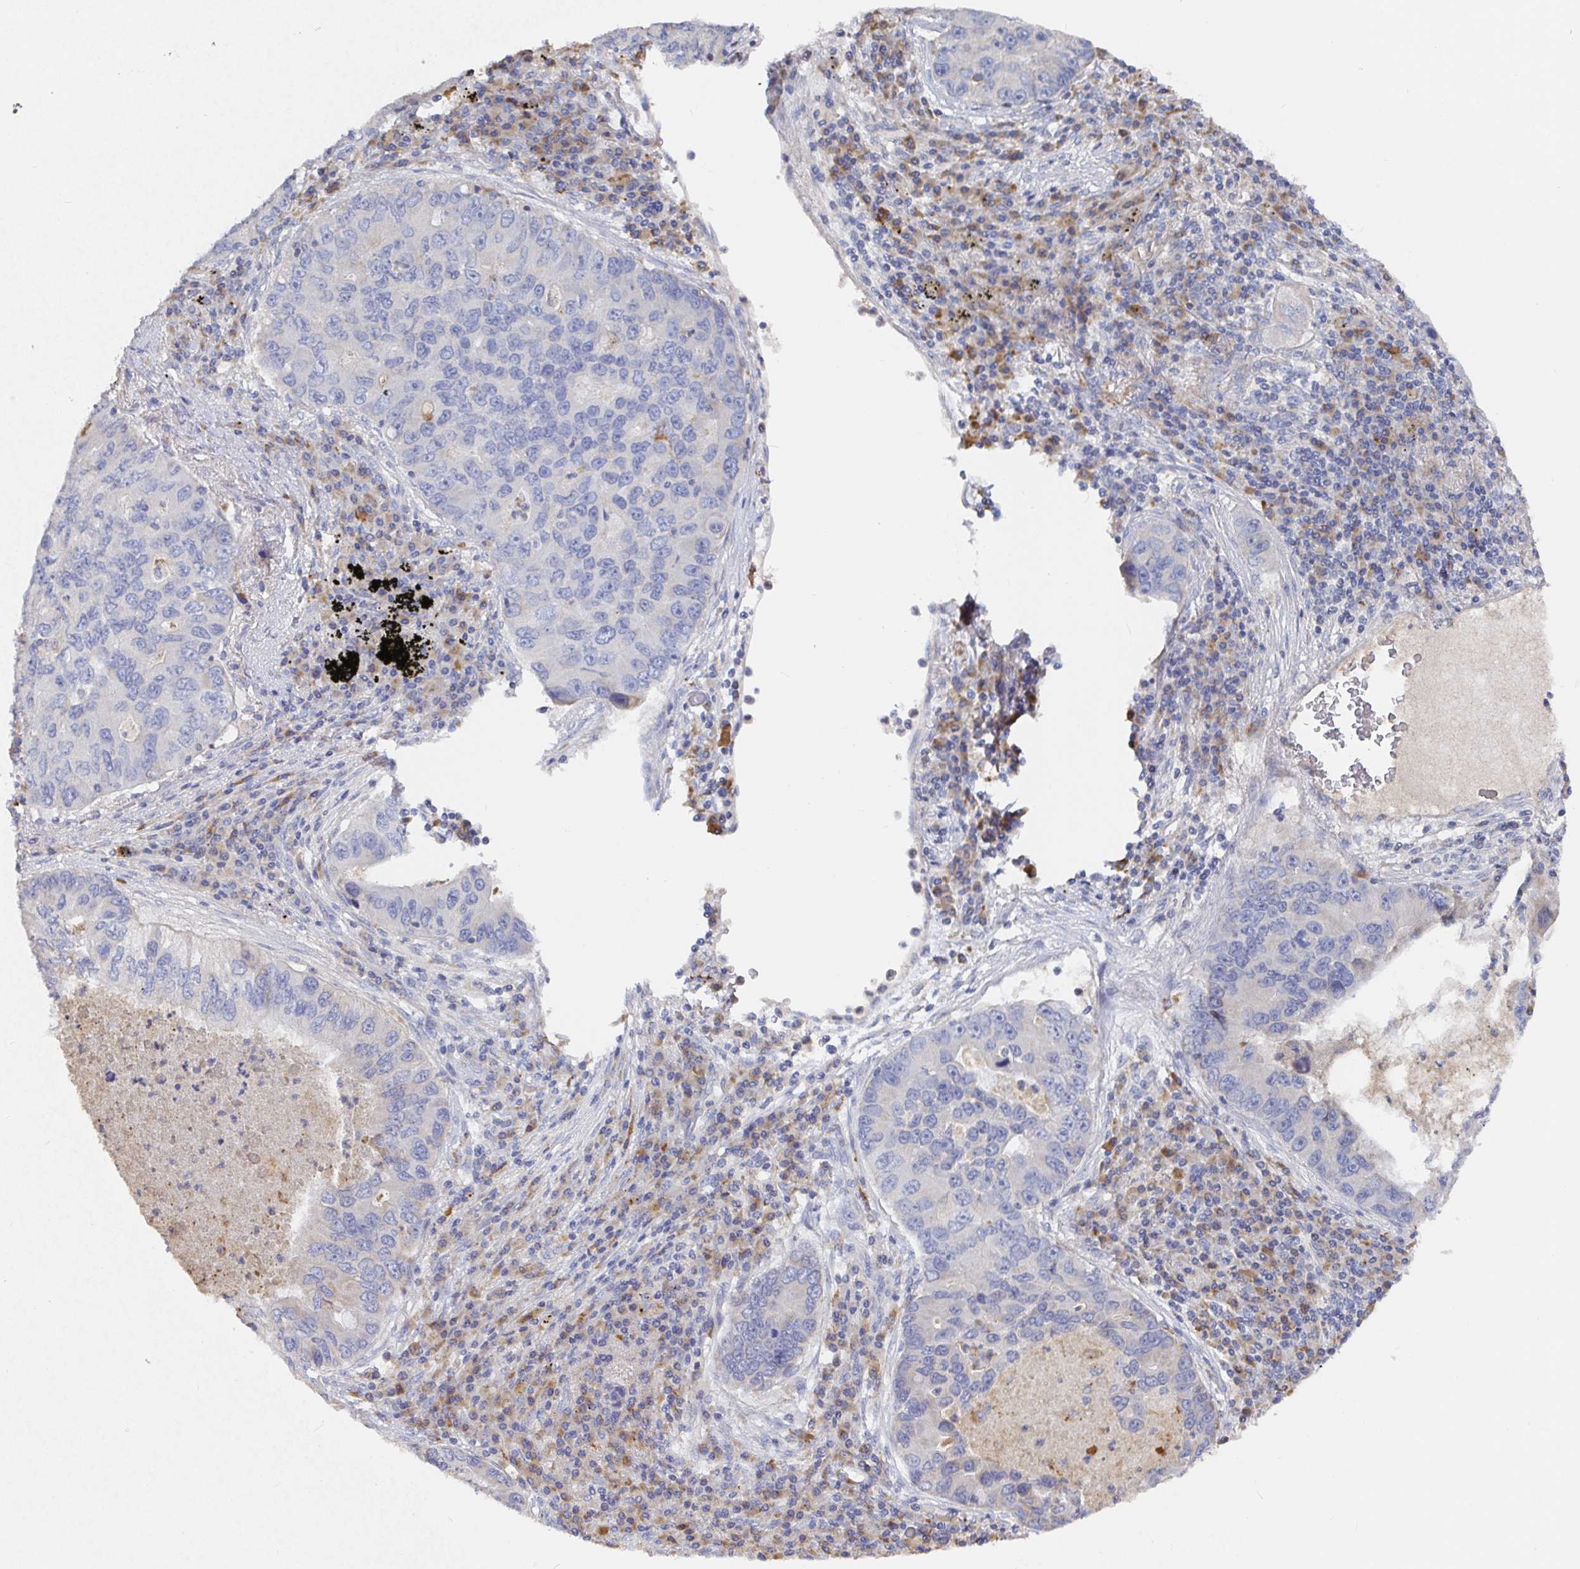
{"staining": {"intensity": "negative", "quantity": "none", "location": "none"}, "tissue": "lung cancer", "cell_type": "Tumor cells", "image_type": "cancer", "snomed": [{"axis": "morphology", "description": "Adenocarcinoma, NOS"}, {"axis": "morphology", "description": "Adenocarcinoma, metastatic, NOS"}, {"axis": "topography", "description": "Lymph node"}, {"axis": "topography", "description": "Lung"}], "caption": "The micrograph shows no significant staining in tumor cells of lung adenocarcinoma. (DAB immunohistochemistry (IHC) visualized using brightfield microscopy, high magnification).", "gene": "IRAK2", "patient": {"sex": "female", "age": 54}}